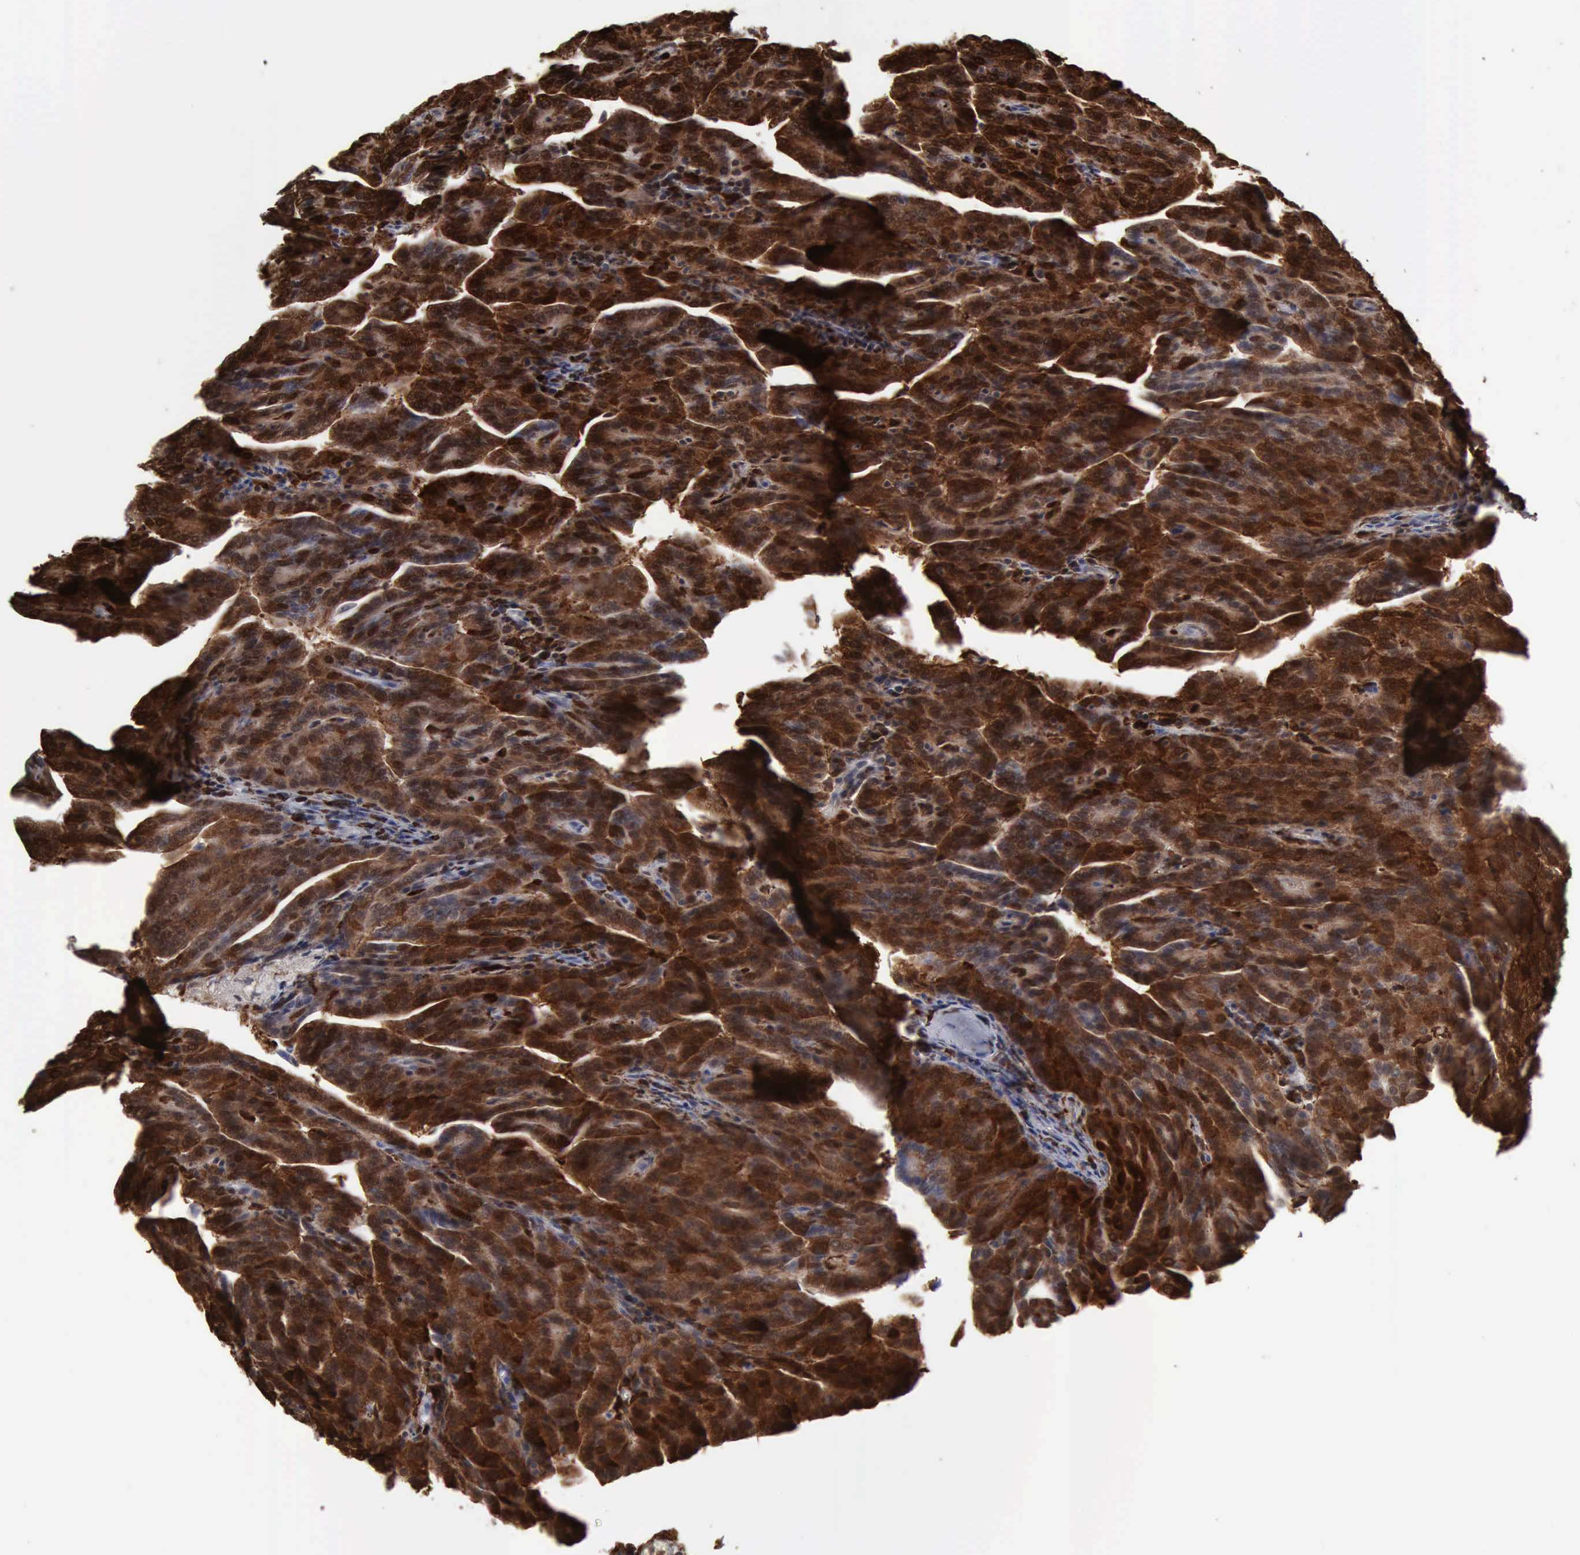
{"staining": {"intensity": "strong", "quantity": ">75%", "location": "cytoplasmic/membranous,nuclear"}, "tissue": "renal cancer", "cell_type": "Tumor cells", "image_type": "cancer", "snomed": [{"axis": "morphology", "description": "Adenocarcinoma, NOS"}, {"axis": "topography", "description": "Kidney"}], "caption": "Renal adenocarcinoma stained with immunohistochemistry shows strong cytoplasmic/membranous and nuclear staining in approximately >75% of tumor cells. (brown staining indicates protein expression, while blue staining denotes nuclei).", "gene": "STAT1", "patient": {"sex": "male", "age": 61}}